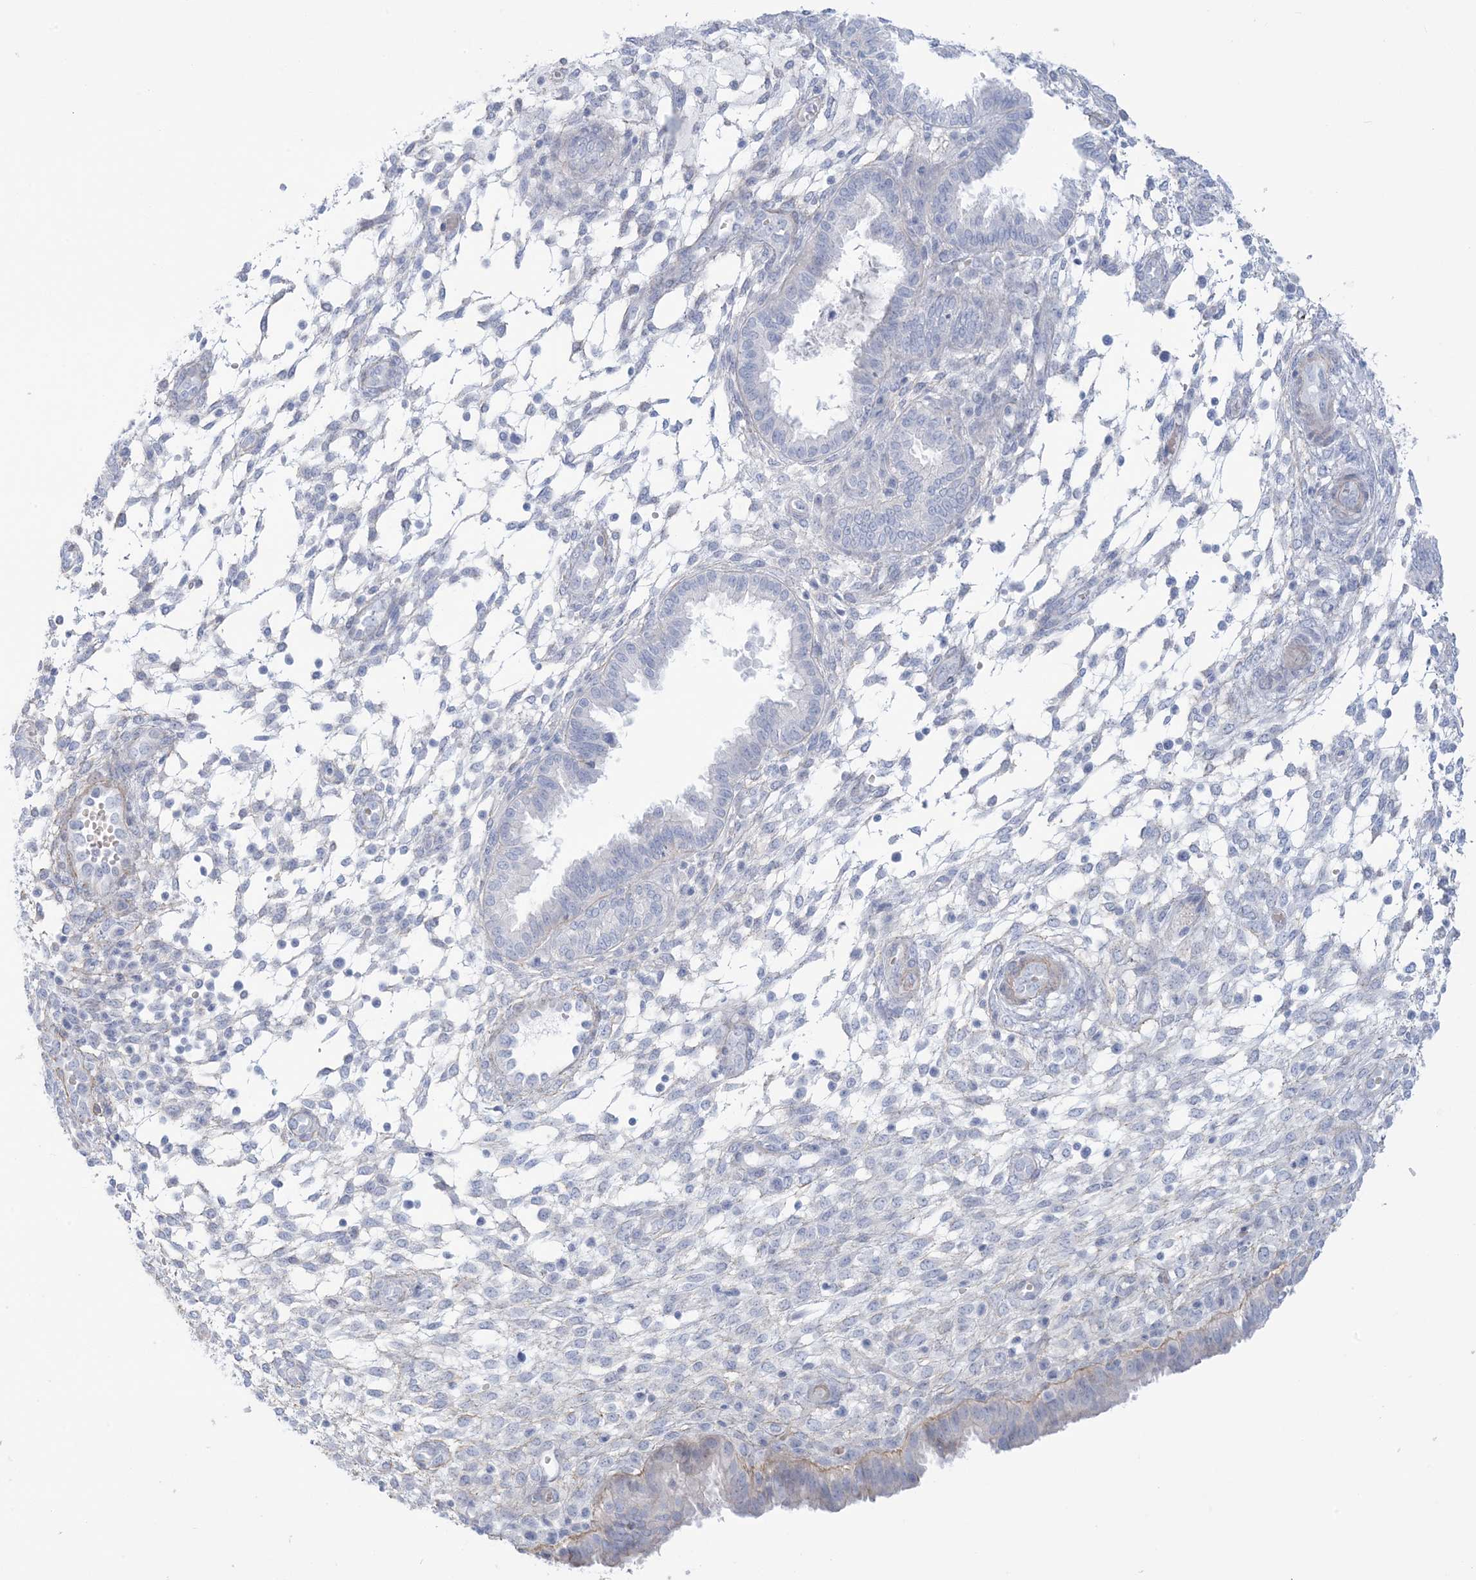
{"staining": {"intensity": "negative", "quantity": "none", "location": "none"}, "tissue": "endometrium", "cell_type": "Cells in endometrial stroma", "image_type": "normal", "snomed": [{"axis": "morphology", "description": "Normal tissue, NOS"}, {"axis": "topography", "description": "Endometrium"}], "caption": "High power microscopy photomicrograph of an immunohistochemistry micrograph of unremarkable endometrium, revealing no significant staining in cells in endometrial stroma.", "gene": "AGXT", "patient": {"sex": "female", "age": 33}}